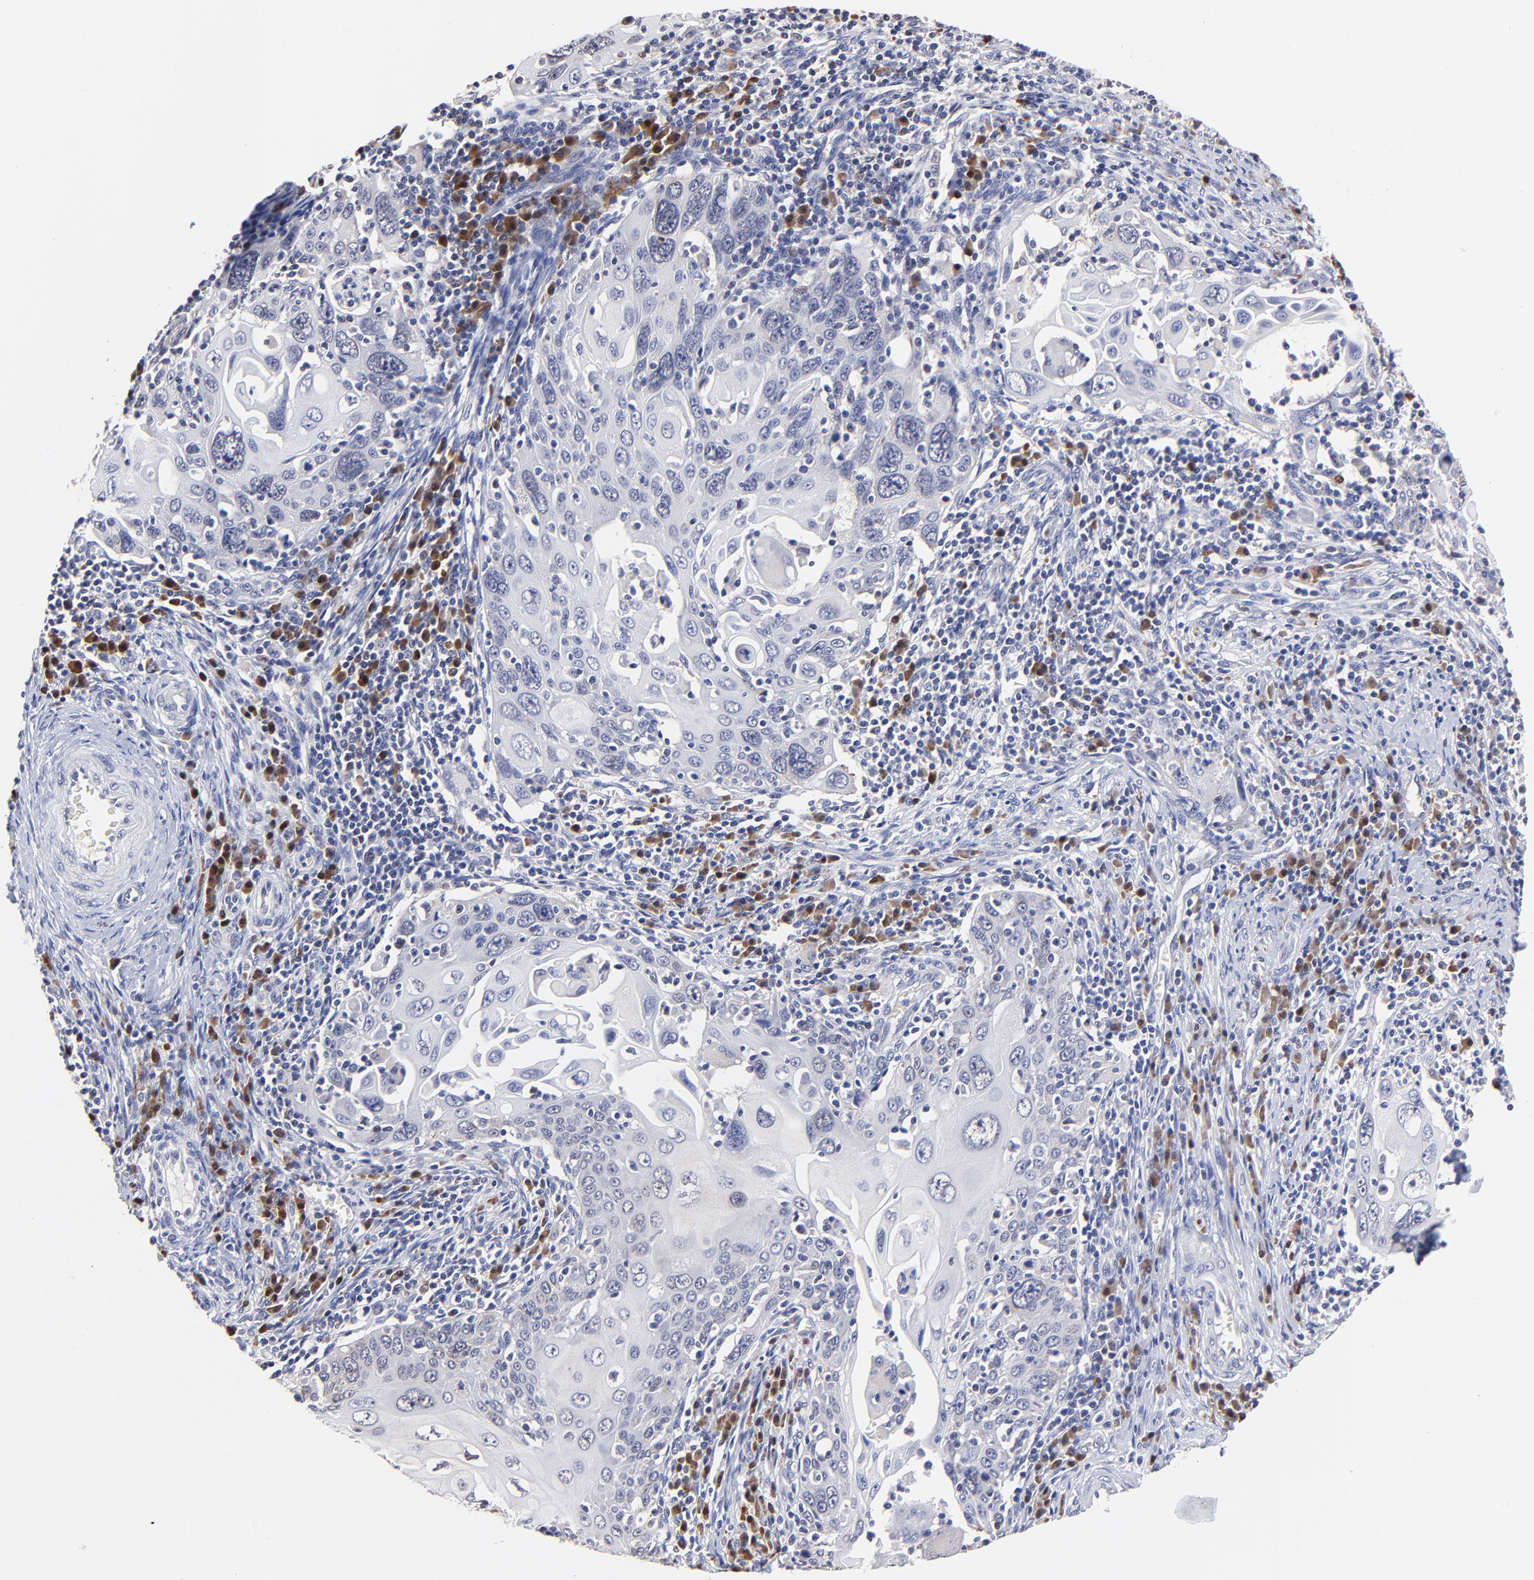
{"staining": {"intensity": "negative", "quantity": "none", "location": "none"}, "tissue": "cervical cancer", "cell_type": "Tumor cells", "image_type": "cancer", "snomed": [{"axis": "morphology", "description": "Squamous cell carcinoma, NOS"}, {"axis": "topography", "description": "Cervix"}], "caption": "Immunohistochemistry (IHC) histopathology image of neoplastic tissue: human cervical cancer stained with DAB (3,3'-diaminobenzidine) shows no significant protein positivity in tumor cells.", "gene": "ZNF155", "patient": {"sex": "female", "age": 54}}